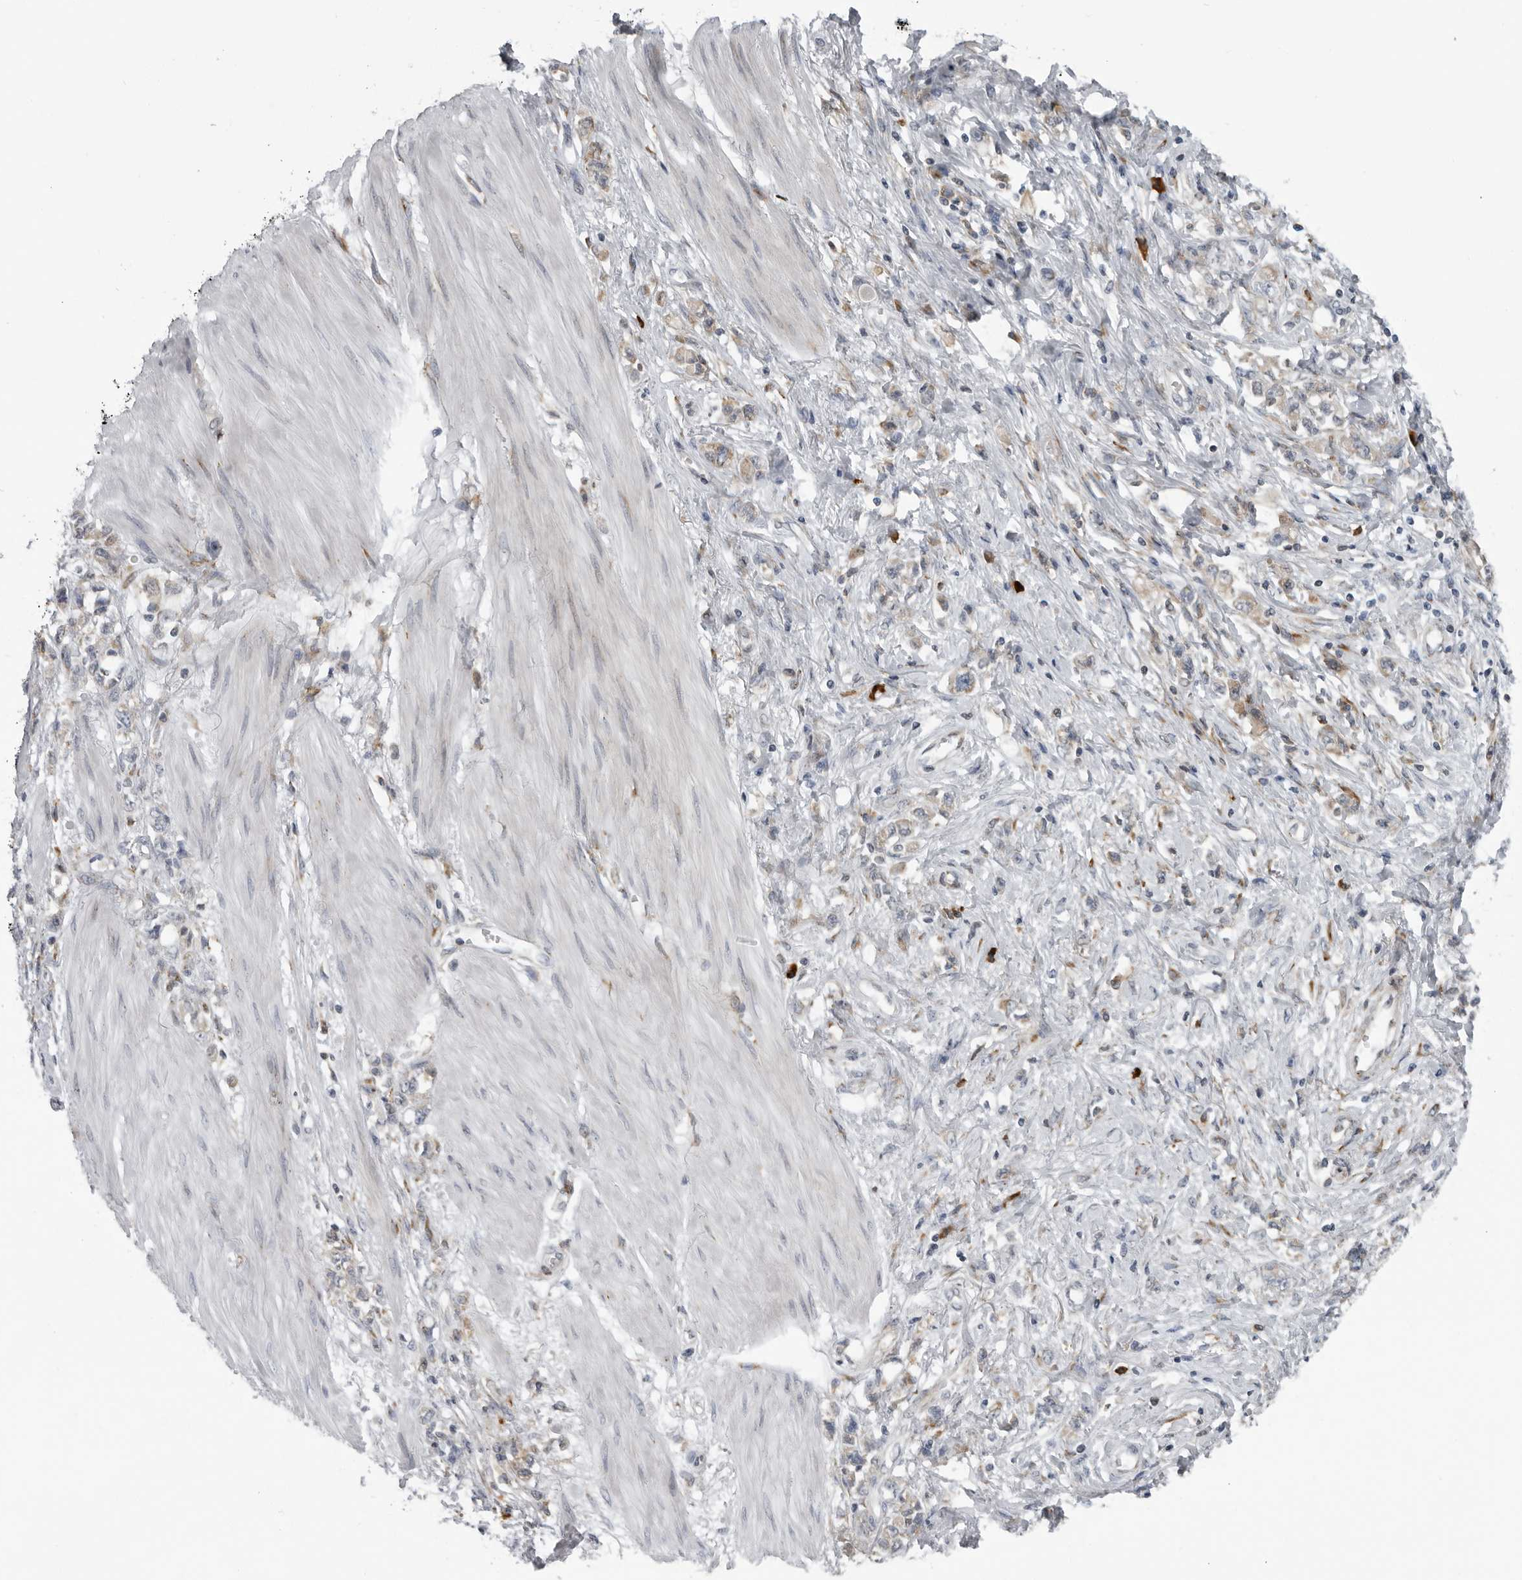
{"staining": {"intensity": "weak", "quantity": "<25%", "location": "cytoplasmic/membranous"}, "tissue": "stomach cancer", "cell_type": "Tumor cells", "image_type": "cancer", "snomed": [{"axis": "morphology", "description": "Adenocarcinoma, NOS"}, {"axis": "topography", "description": "Stomach"}], "caption": "Stomach cancer was stained to show a protein in brown. There is no significant expression in tumor cells.", "gene": "ALPK2", "patient": {"sex": "female", "age": 76}}